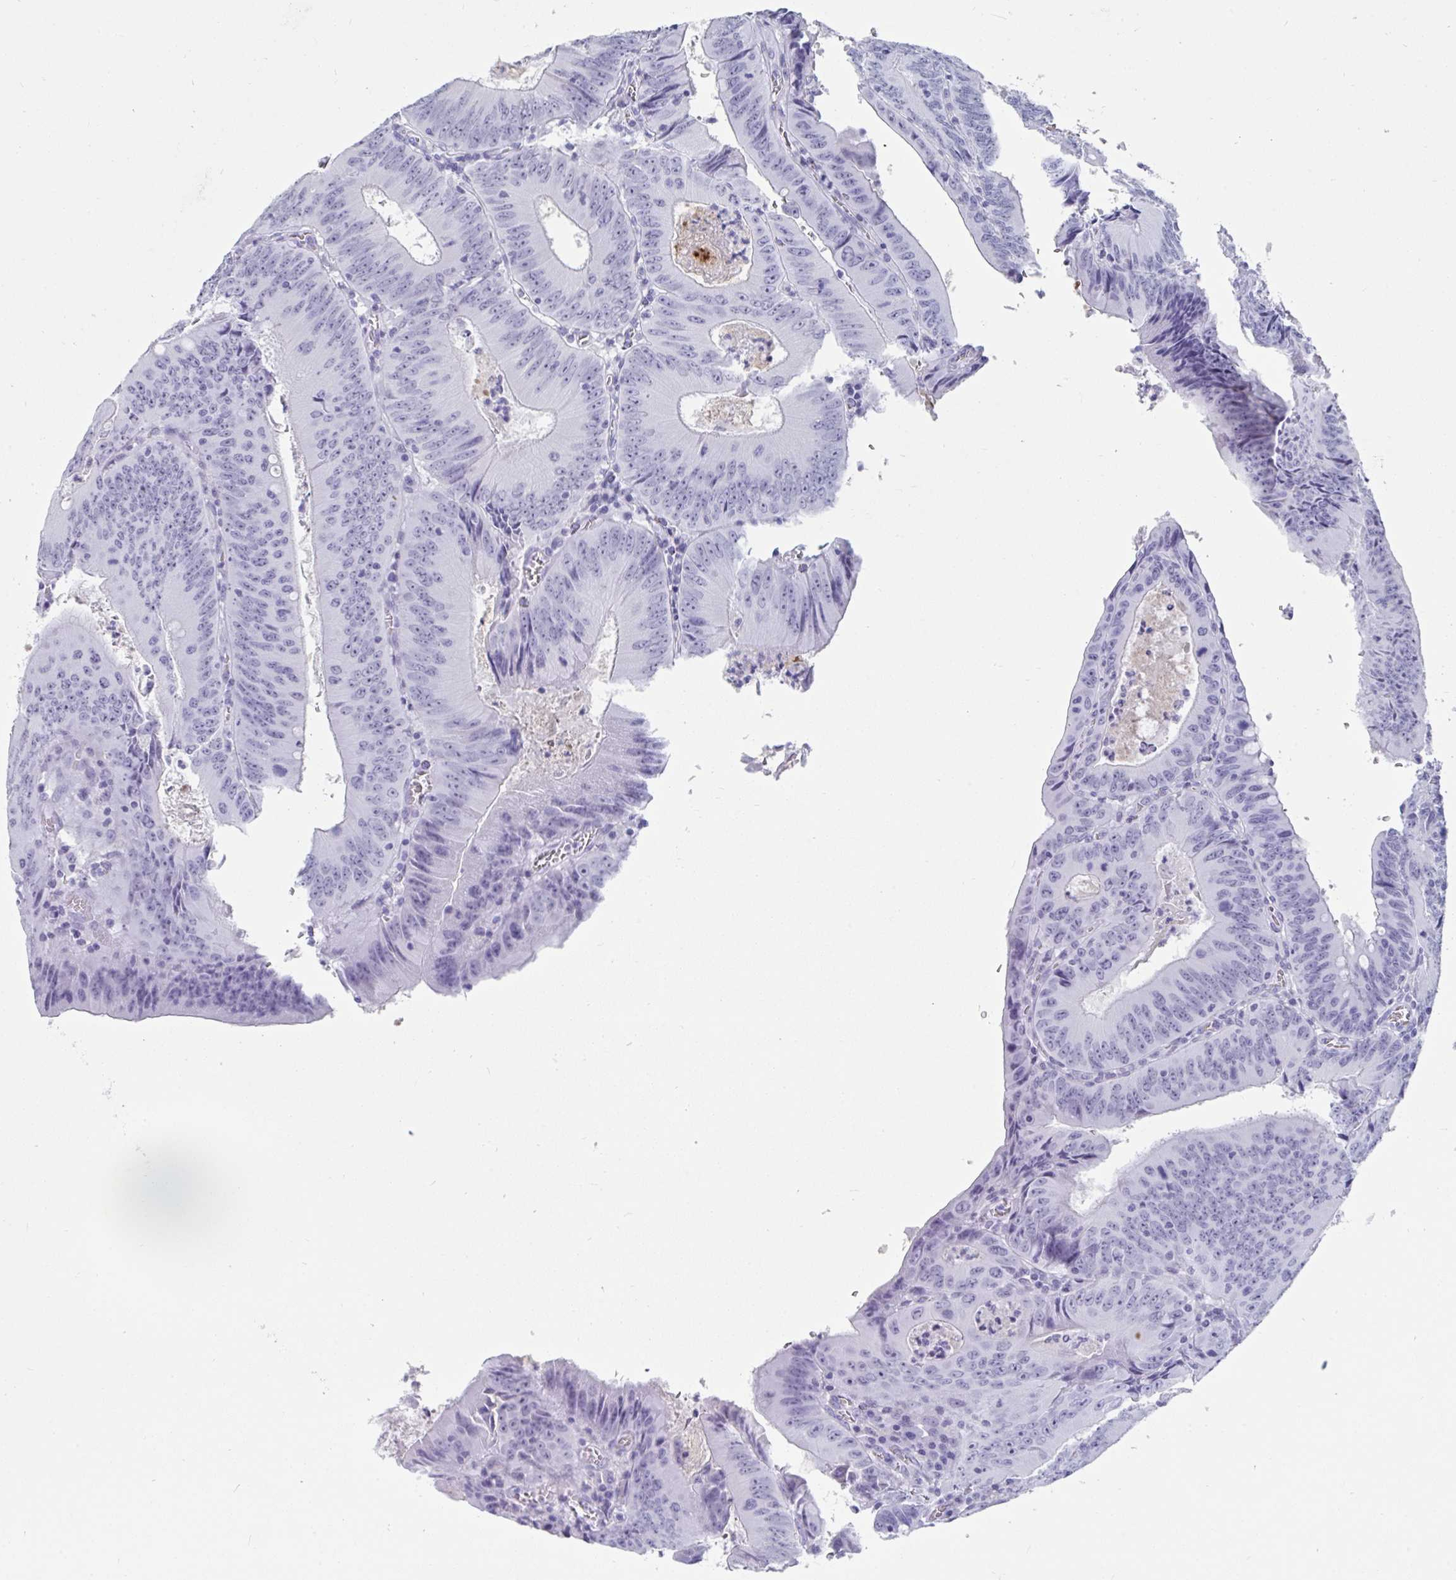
{"staining": {"intensity": "negative", "quantity": "none", "location": "none"}, "tissue": "colorectal cancer", "cell_type": "Tumor cells", "image_type": "cancer", "snomed": [{"axis": "morphology", "description": "Adenocarcinoma, NOS"}, {"axis": "topography", "description": "Rectum"}], "caption": "Protein analysis of colorectal adenocarcinoma exhibits no significant expression in tumor cells.", "gene": "GKN2", "patient": {"sex": "female", "age": 72}}